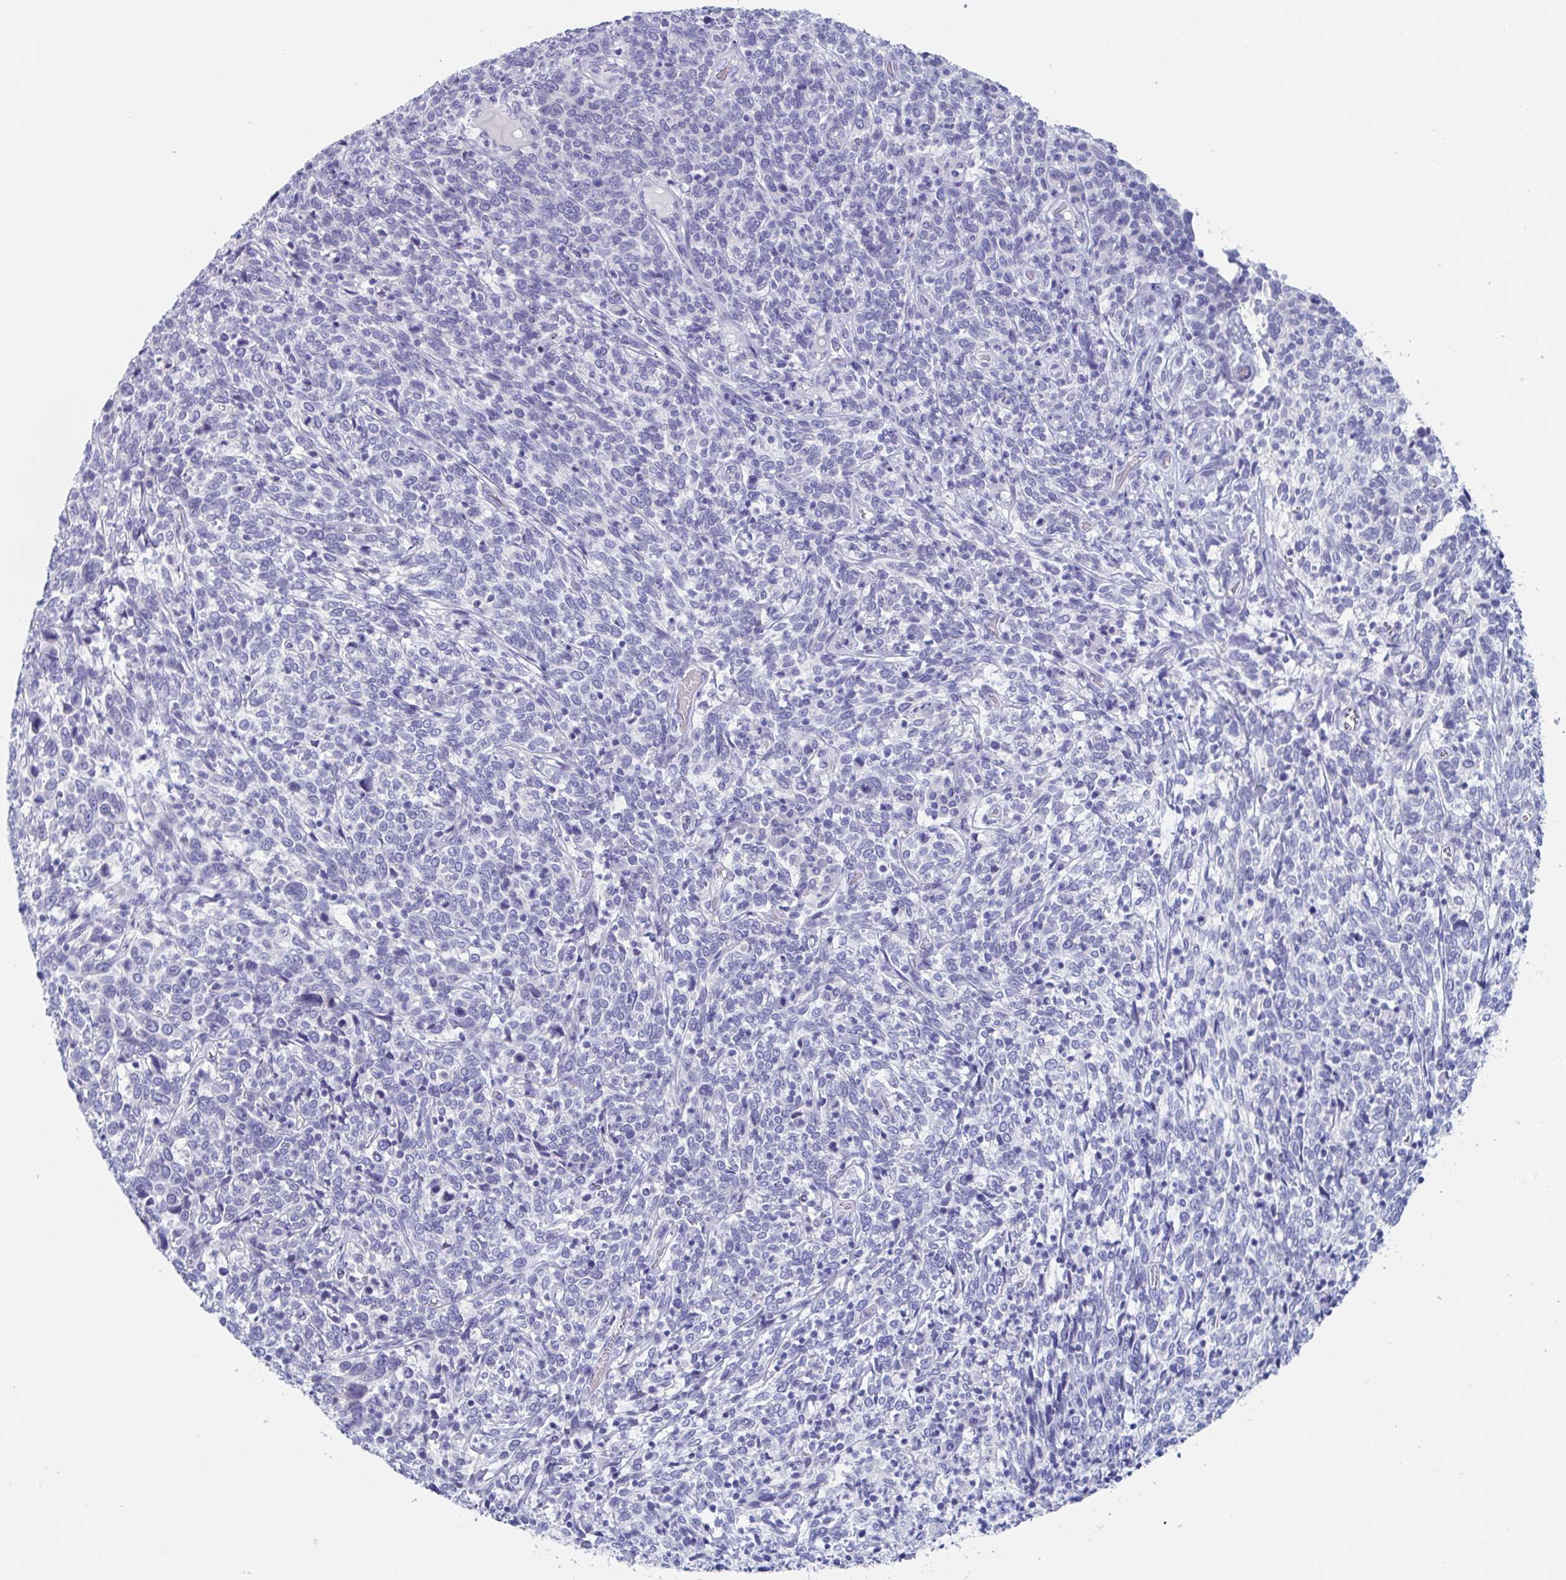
{"staining": {"intensity": "negative", "quantity": "none", "location": "none"}, "tissue": "cervical cancer", "cell_type": "Tumor cells", "image_type": "cancer", "snomed": [{"axis": "morphology", "description": "Squamous cell carcinoma, NOS"}, {"axis": "topography", "description": "Cervix"}], "caption": "This histopathology image is of cervical cancer (squamous cell carcinoma) stained with immunohistochemistry (IHC) to label a protein in brown with the nuclei are counter-stained blue. There is no staining in tumor cells.", "gene": "ZPBP", "patient": {"sex": "female", "age": 46}}